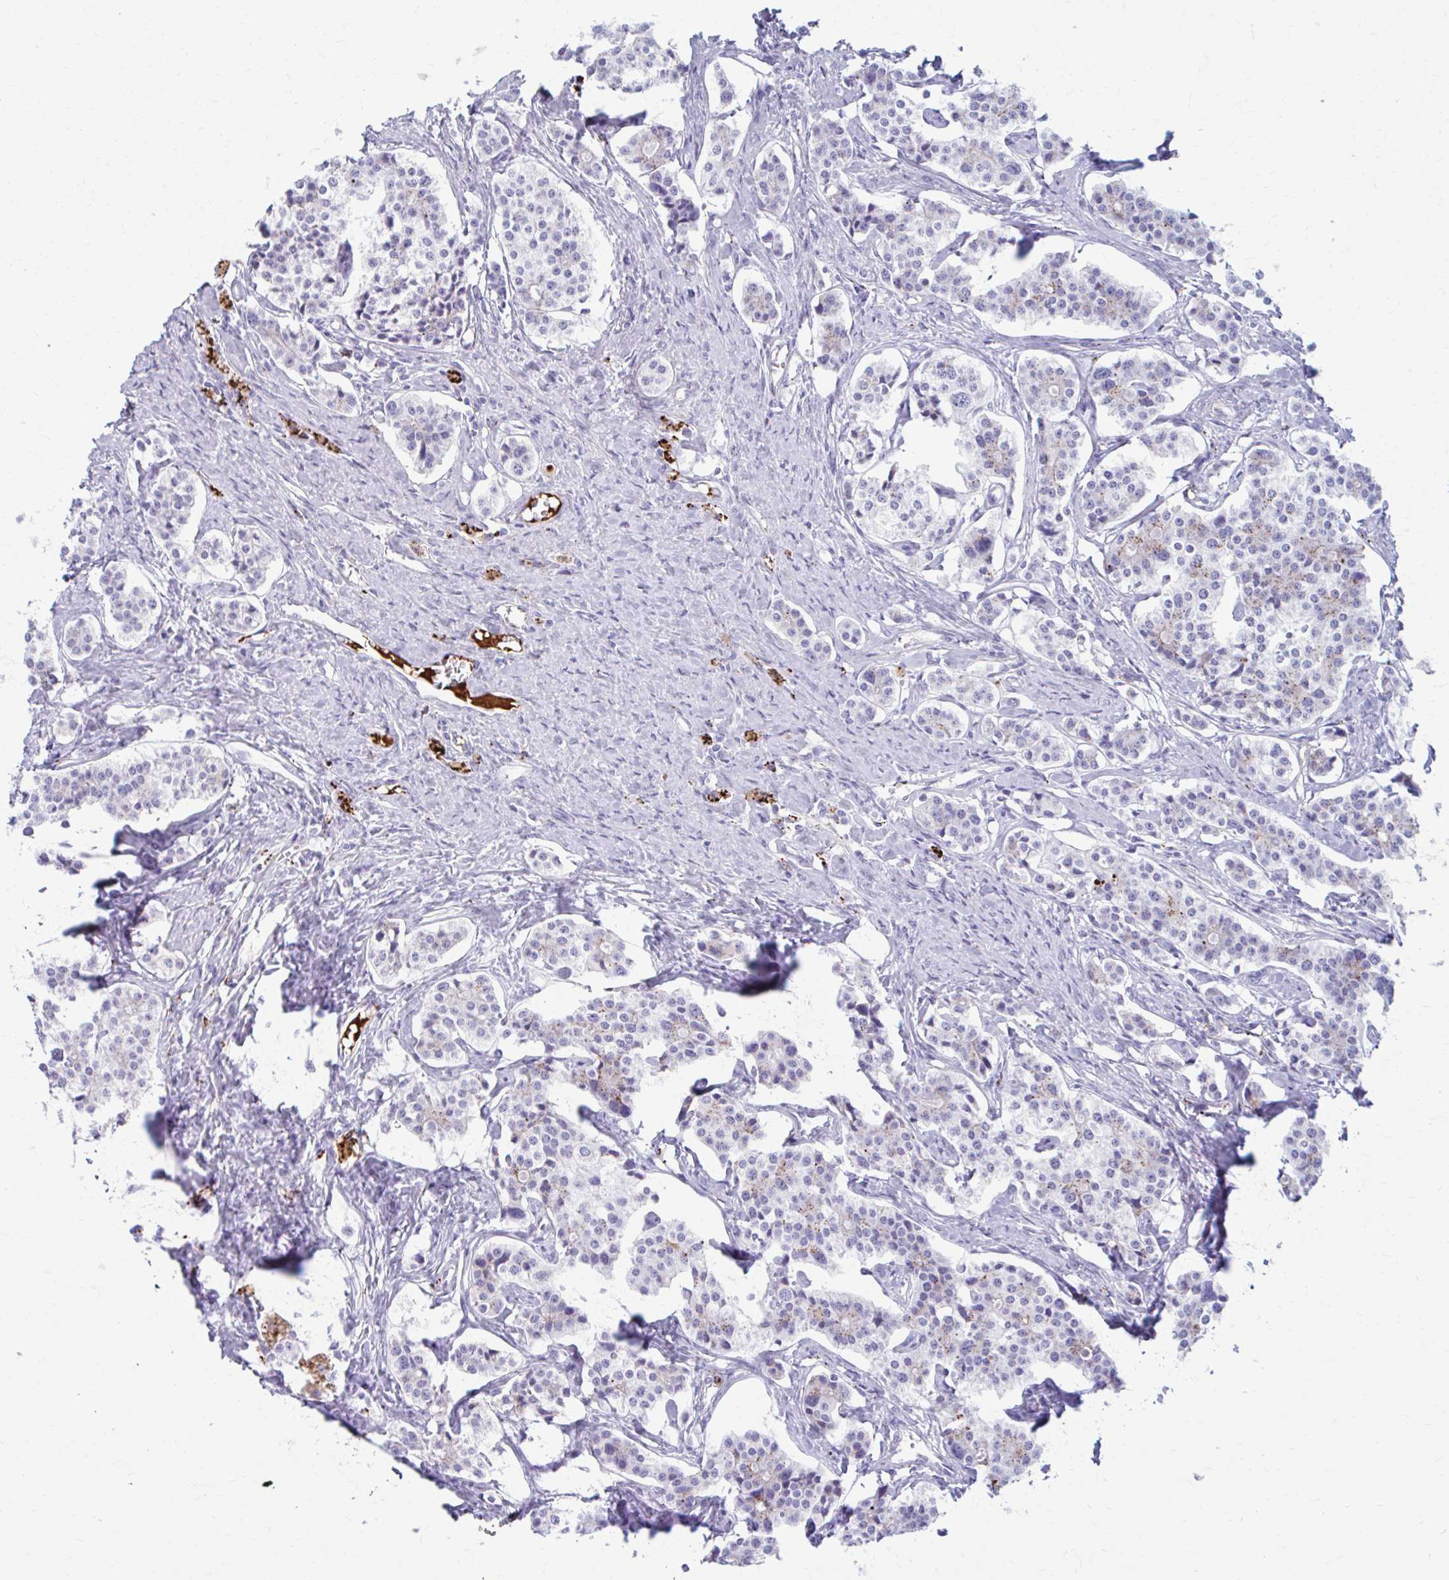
{"staining": {"intensity": "weak", "quantity": "<25%", "location": "cytoplasmic/membranous"}, "tissue": "carcinoid", "cell_type": "Tumor cells", "image_type": "cancer", "snomed": [{"axis": "morphology", "description": "Carcinoid, malignant, NOS"}, {"axis": "topography", "description": "Small intestine"}], "caption": "Tumor cells show no significant expression in carcinoid (malignant).", "gene": "C12orf71", "patient": {"sex": "male", "age": 63}}